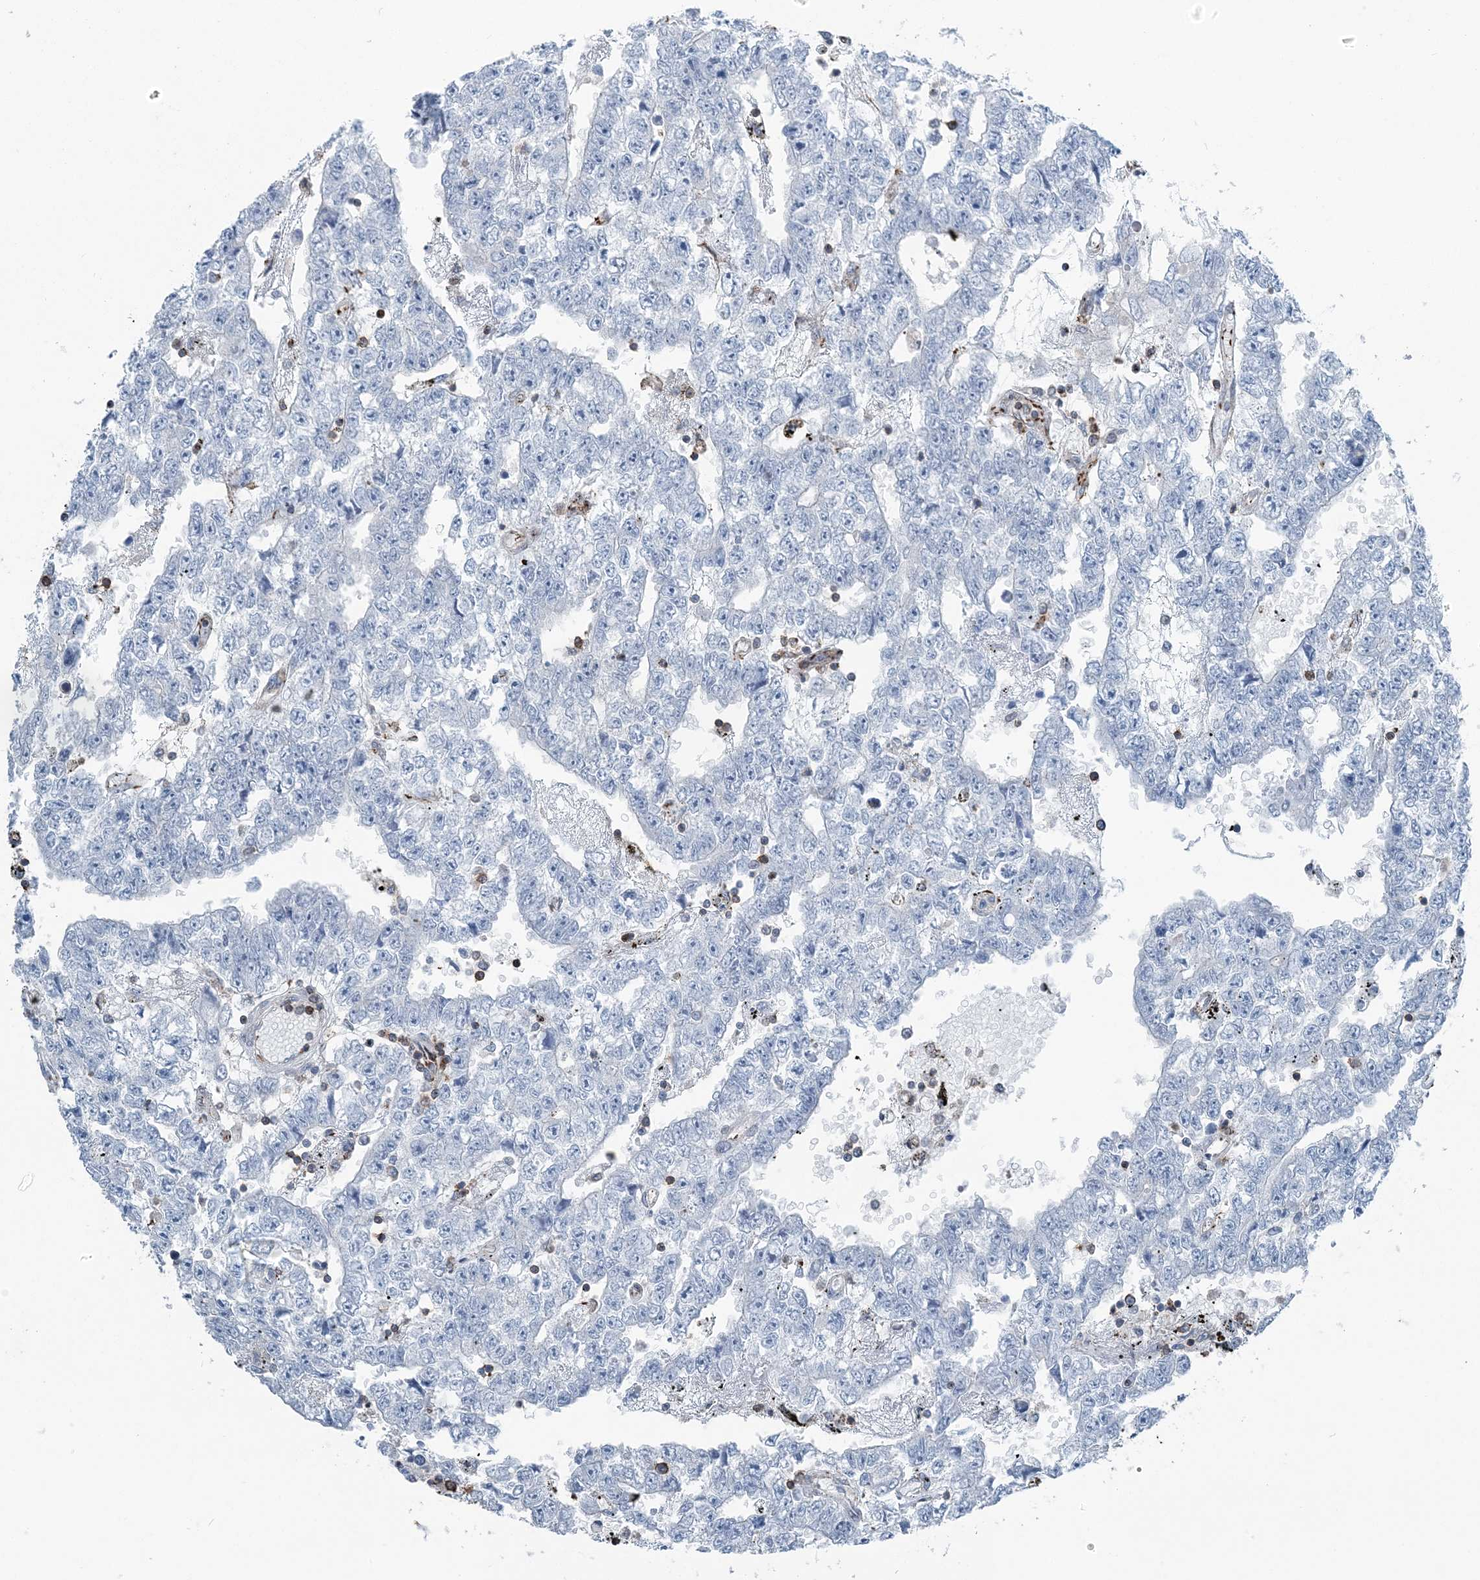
{"staining": {"intensity": "negative", "quantity": "none", "location": "none"}, "tissue": "testis cancer", "cell_type": "Tumor cells", "image_type": "cancer", "snomed": [{"axis": "morphology", "description": "Carcinoma, Embryonal, NOS"}, {"axis": "topography", "description": "Testis"}], "caption": "IHC of embryonal carcinoma (testis) demonstrates no expression in tumor cells.", "gene": "CFL1", "patient": {"sex": "male", "age": 25}}